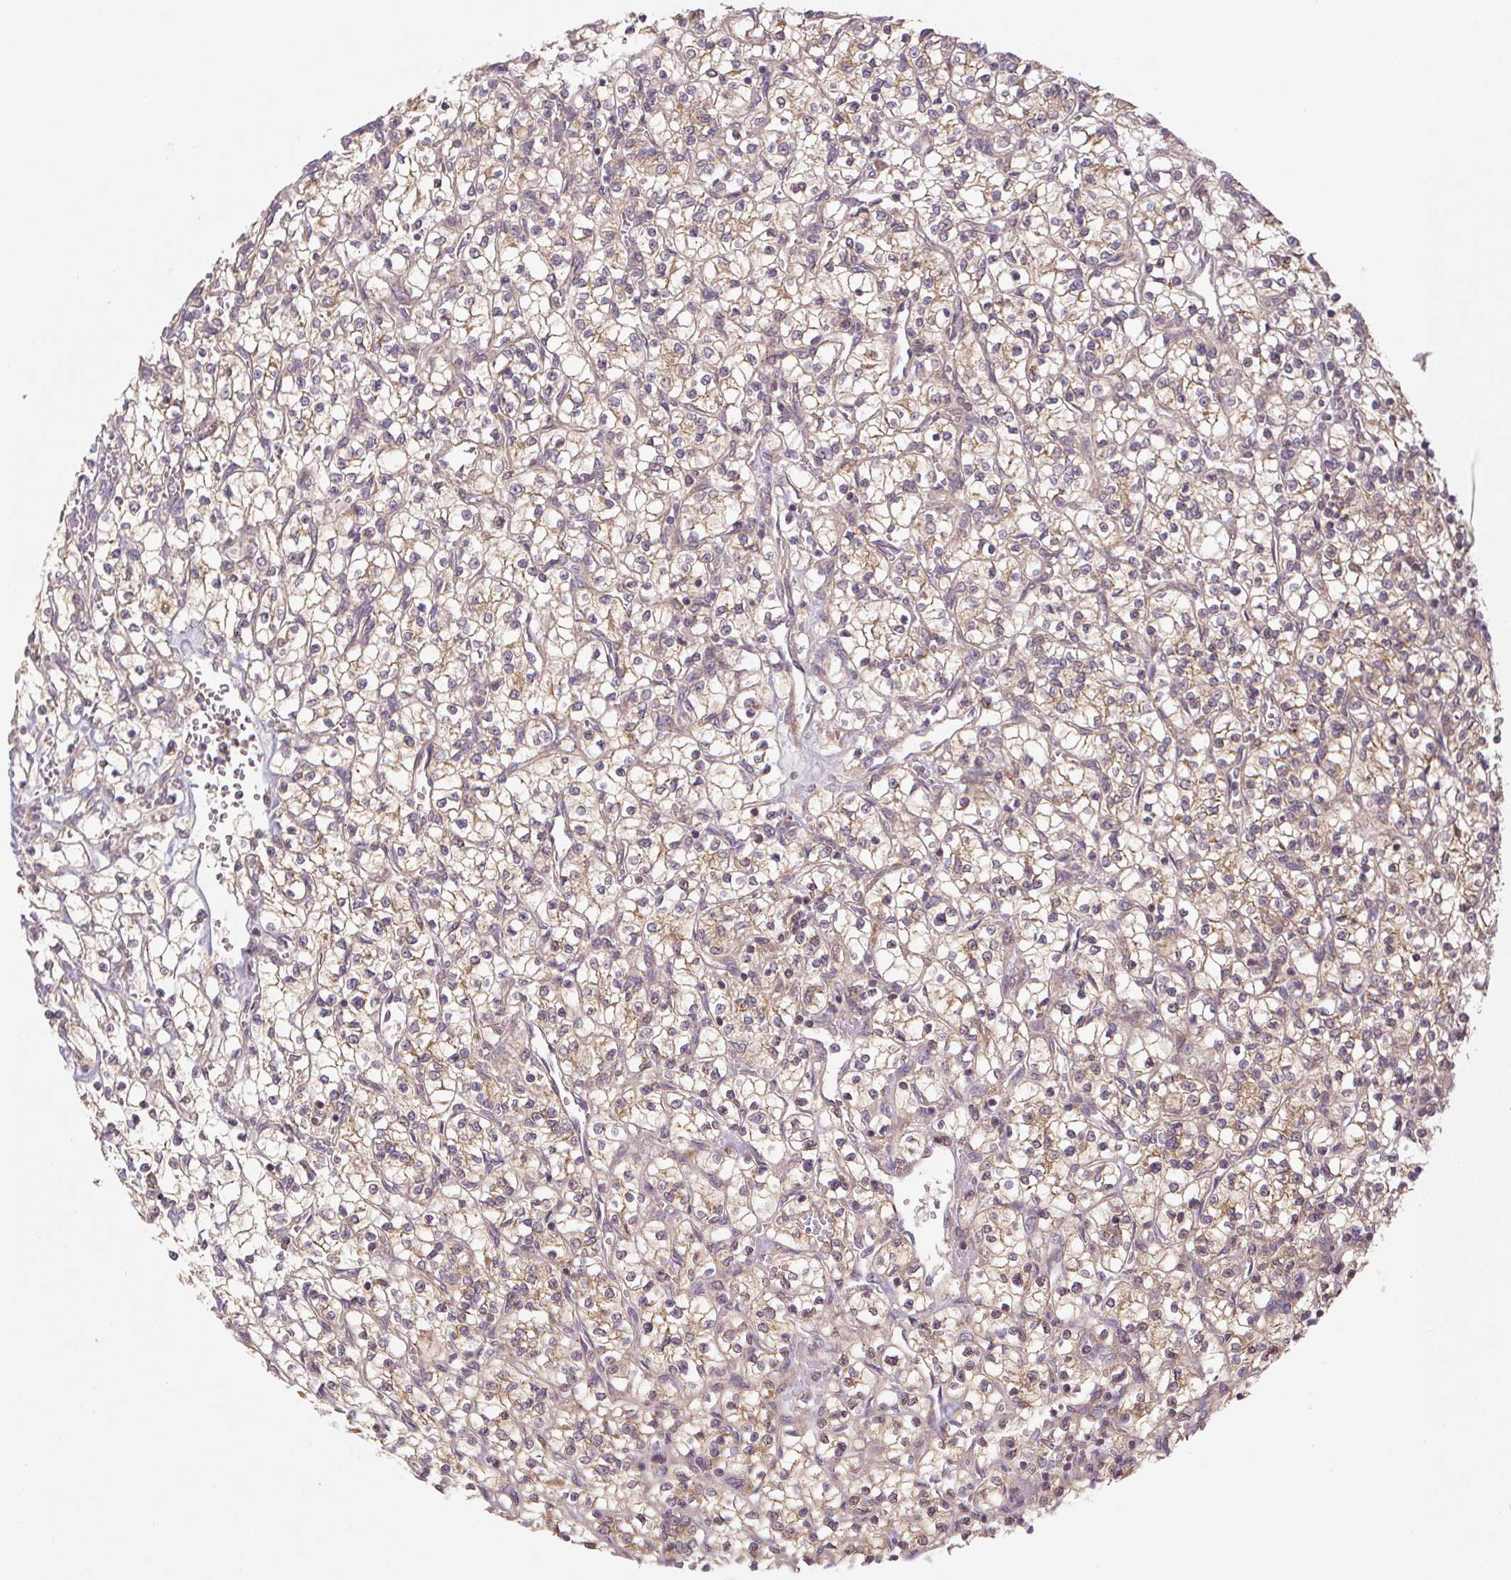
{"staining": {"intensity": "weak", "quantity": "25%-75%", "location": "cytoplasmic/membranous"}, "tissue": "renal cancer", "cell_type": "Tumor cells", "image_type": "cancer", "snomed": [{"axis": "morphology", "description": "Adenocarcinoma, NOS"}, {"axis": "topography", "description": "Kidney"}], "caption": "Immunohistochemistry (IHC) image of adenocarcinoma (renal) stained for a protein (brown), which demonstrates low levels of weak cytoplasmic/membranous expression in about 25%-75% of tumor cells.", "gene": "MTHFD1", "patient": {"sex": "female", "age": 64}}